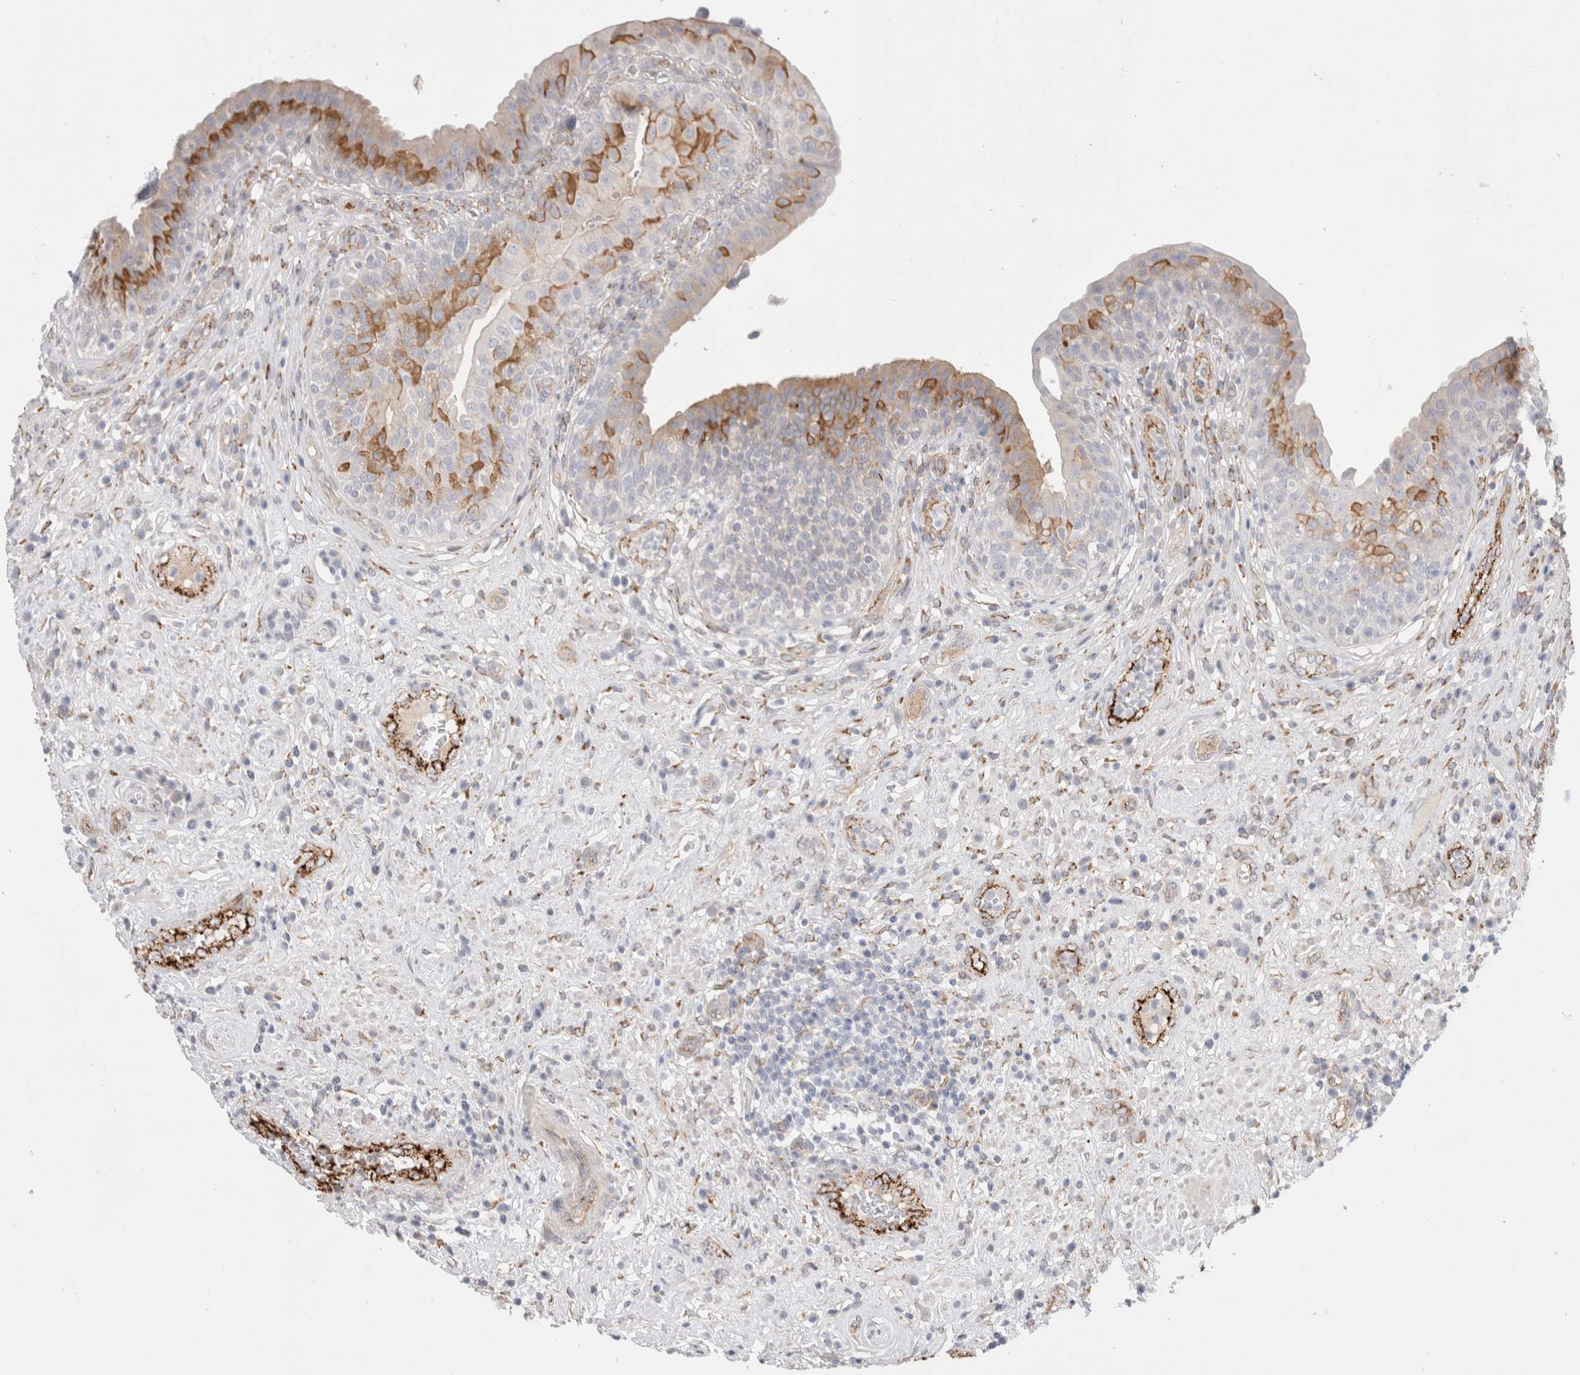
{"staining": {"intensity": "moderate", "quantity": "25%-75%", "location": "cytoplasmic/membranous"}, "tissue": "urinary bladder", "cell_type": "Urothelial cells", "image_type": "normal", "snomed": [{"axis": "morphology", "description": "Normal tissue, NOS"}, {"axis": "topography", "description": "Urinary bladder"}], "caption": "Protein staining by IHC displays moderate cytoplasmic/membranous positivity in about 25%-75% of urothelial cells in unremarkable urinary bladder. Nuclei are stained in blue.", "gene": "CNPY4", "patient": {"sex": "female", "age": 62}}